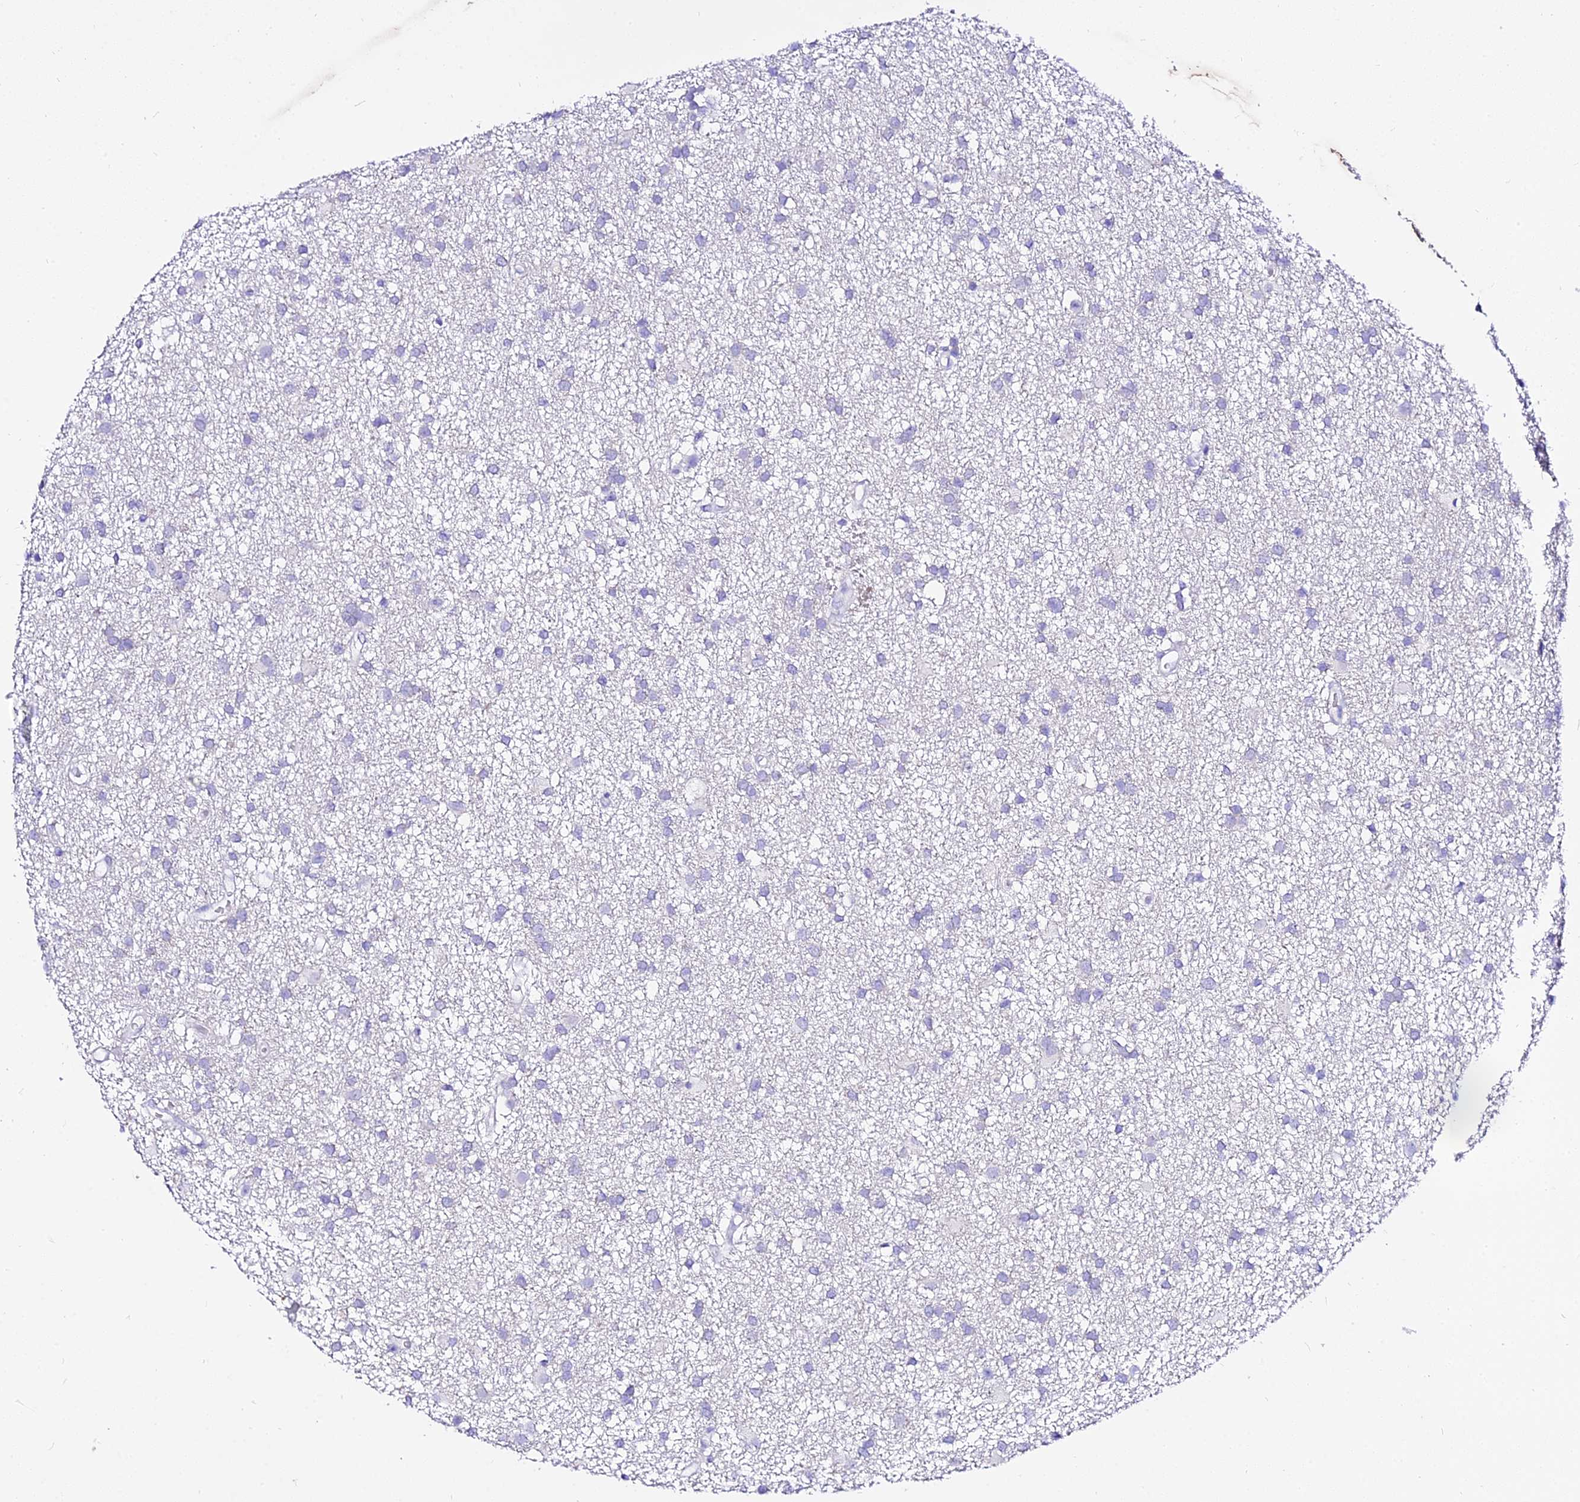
{"staining": {"intensity": "negative", "quantity": "none", "location": "none"}, "tissue": "glioma", "cell_type": "Tumor cells", "image_type": "cancer", "snomed": [{"axis": "morphology", "description": "Glioma, malignant, High grade"}, {"axis": "topography", "description": "Brain"}], "caption": "Photomicrograph shows no significant protein expression in tumor cells of malignant glioma (high-grade).", "gene": "DEFB106A", "patient": {"sex": "male", "age": 77}}